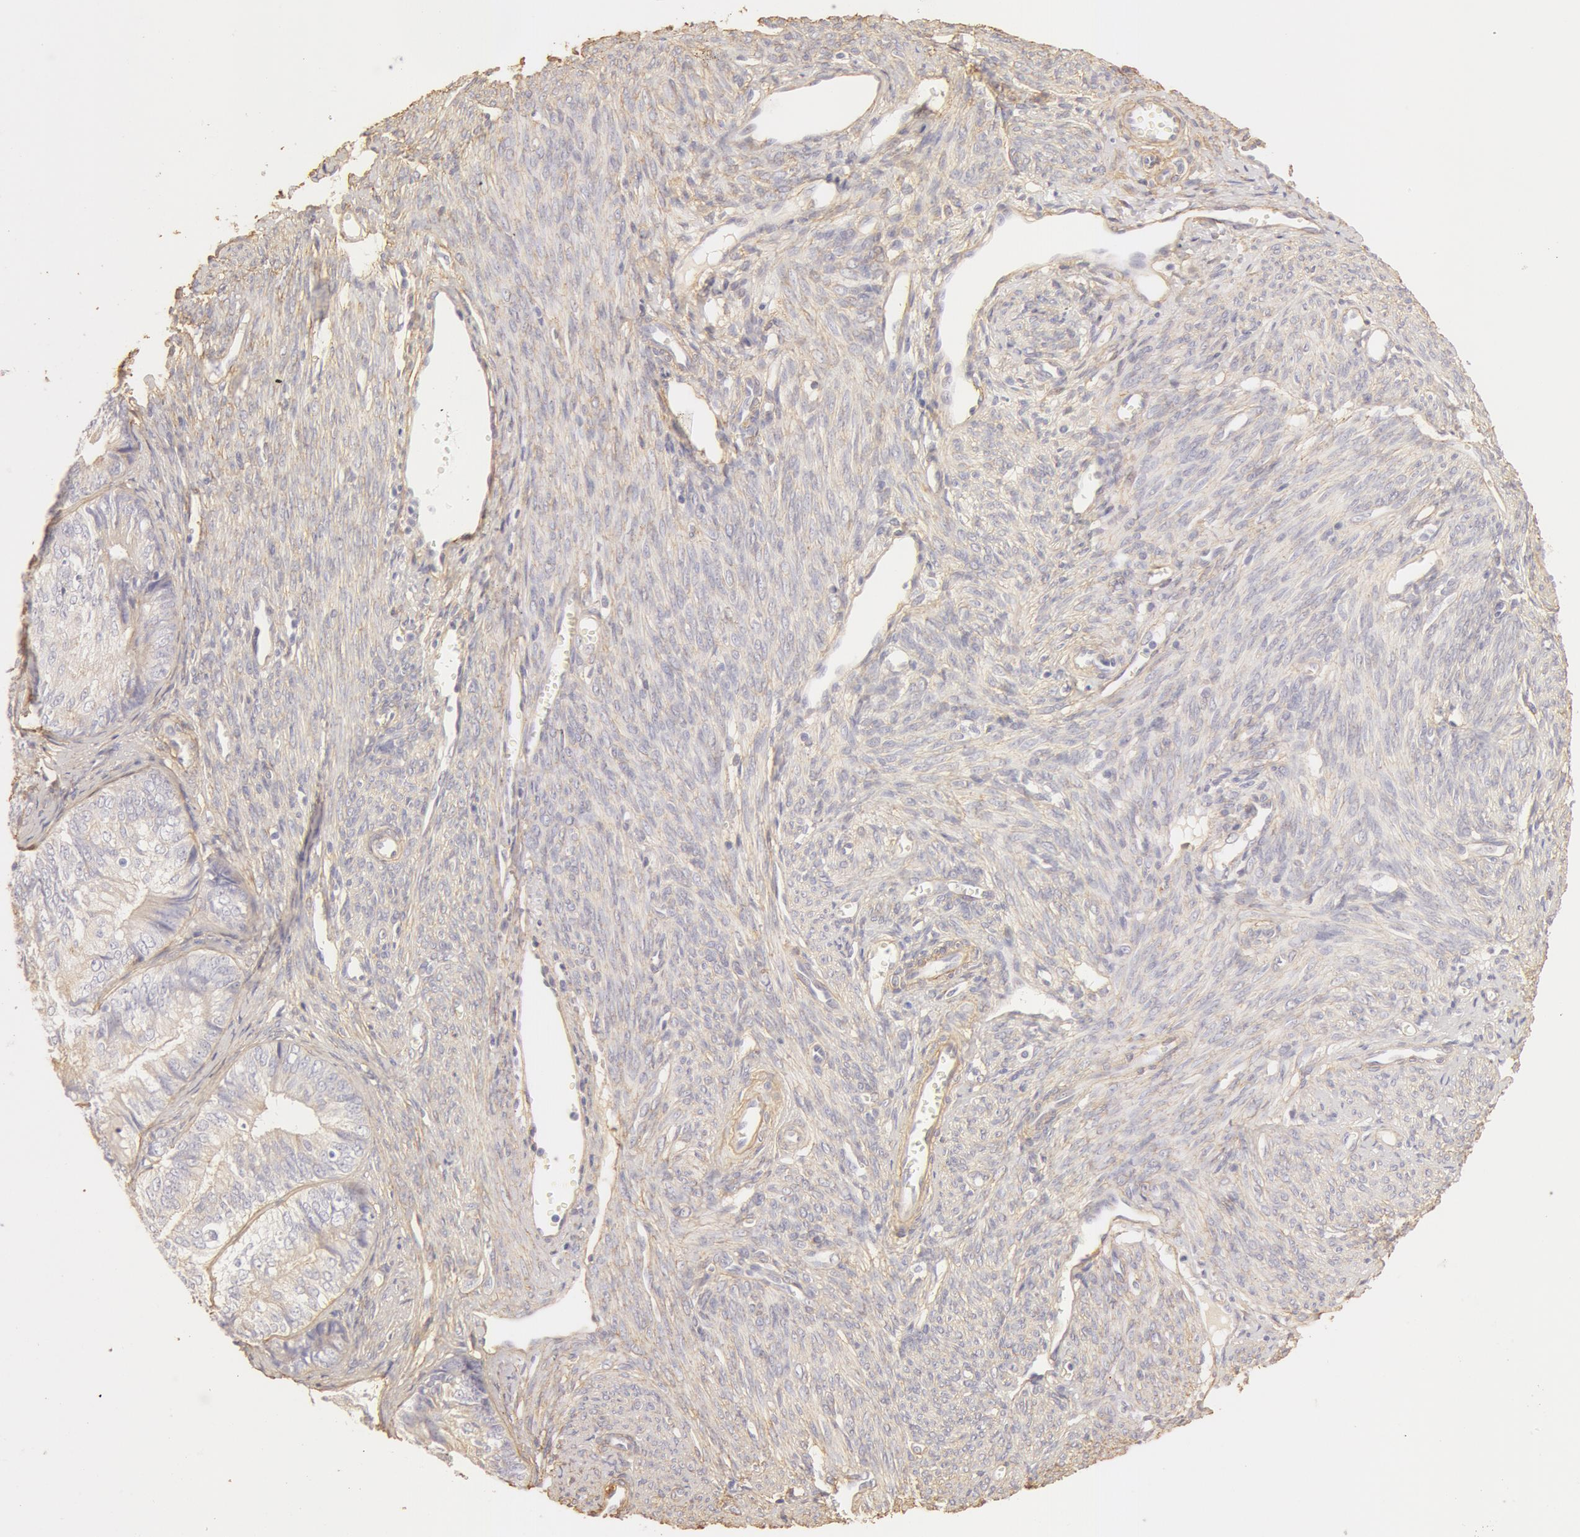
{"staining": {"intensity": "weak", "quantity": "<25%", "location": "cytoplasmic/membranous"}, "tissue": "endometrial cancer", "cell_type": "Tumor cells", "image_type": "cancer", "snomed": [{"axis": "morphology", "description": "Adenocarcinoma, NOS"}, {"axis": "topography", "description": "Endometrium"}], "caption": "Immunohistochemistry histopathology image of neoplastic tissue: adenocarcinoma (endometrial) stained with DAB (3,3'-diaminobenzidine) displays no significant protein positivity in tumor cells. (Brightfield microscopy of DAB (3,3'-diaminobenzidine) immunohistochemistry at high magnification).", "gene": "COL4A1", "patient": {"sex": "female", "age": 66}}